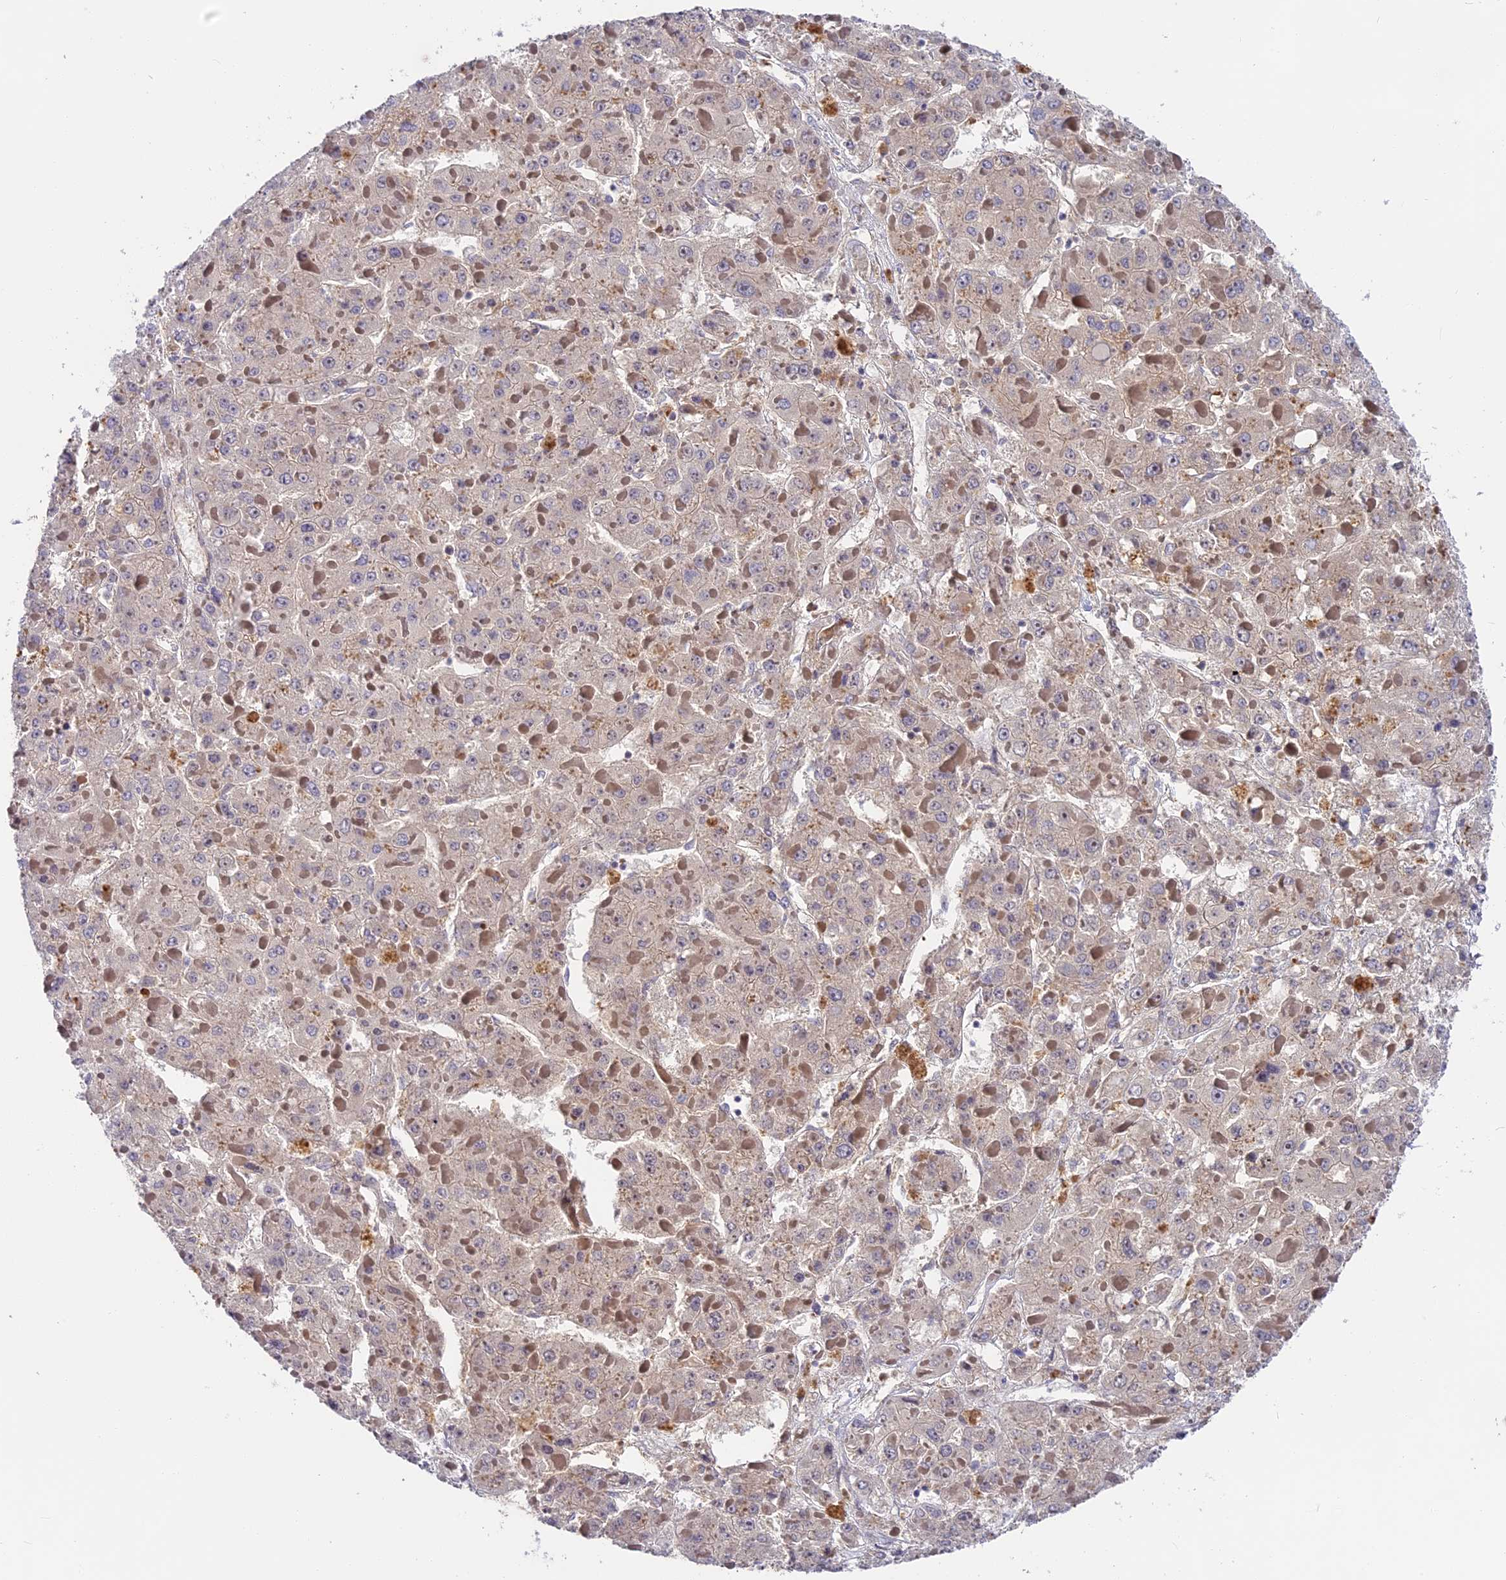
{"staining": {"intensity": "negative", "quantity": "none", "location": "none"}, "tissue": "liver cancer", "cell_type": "Tumor cells", "image_type": "cancer", "snomed": [{"axis": "morphology", "description": "Carcinoma, Hepatocellular, NOS"}, {"axis": "topography", "description": "Liver"}], "caption": "High magnification brightfield microscopy of liver cancer stained with DAB (brown) and counterstained with hematoxylin (blue): tumor cells show no significant positivity.", "gene": "ADGRD1", "patient": {"sex": "female", "age": 73}}